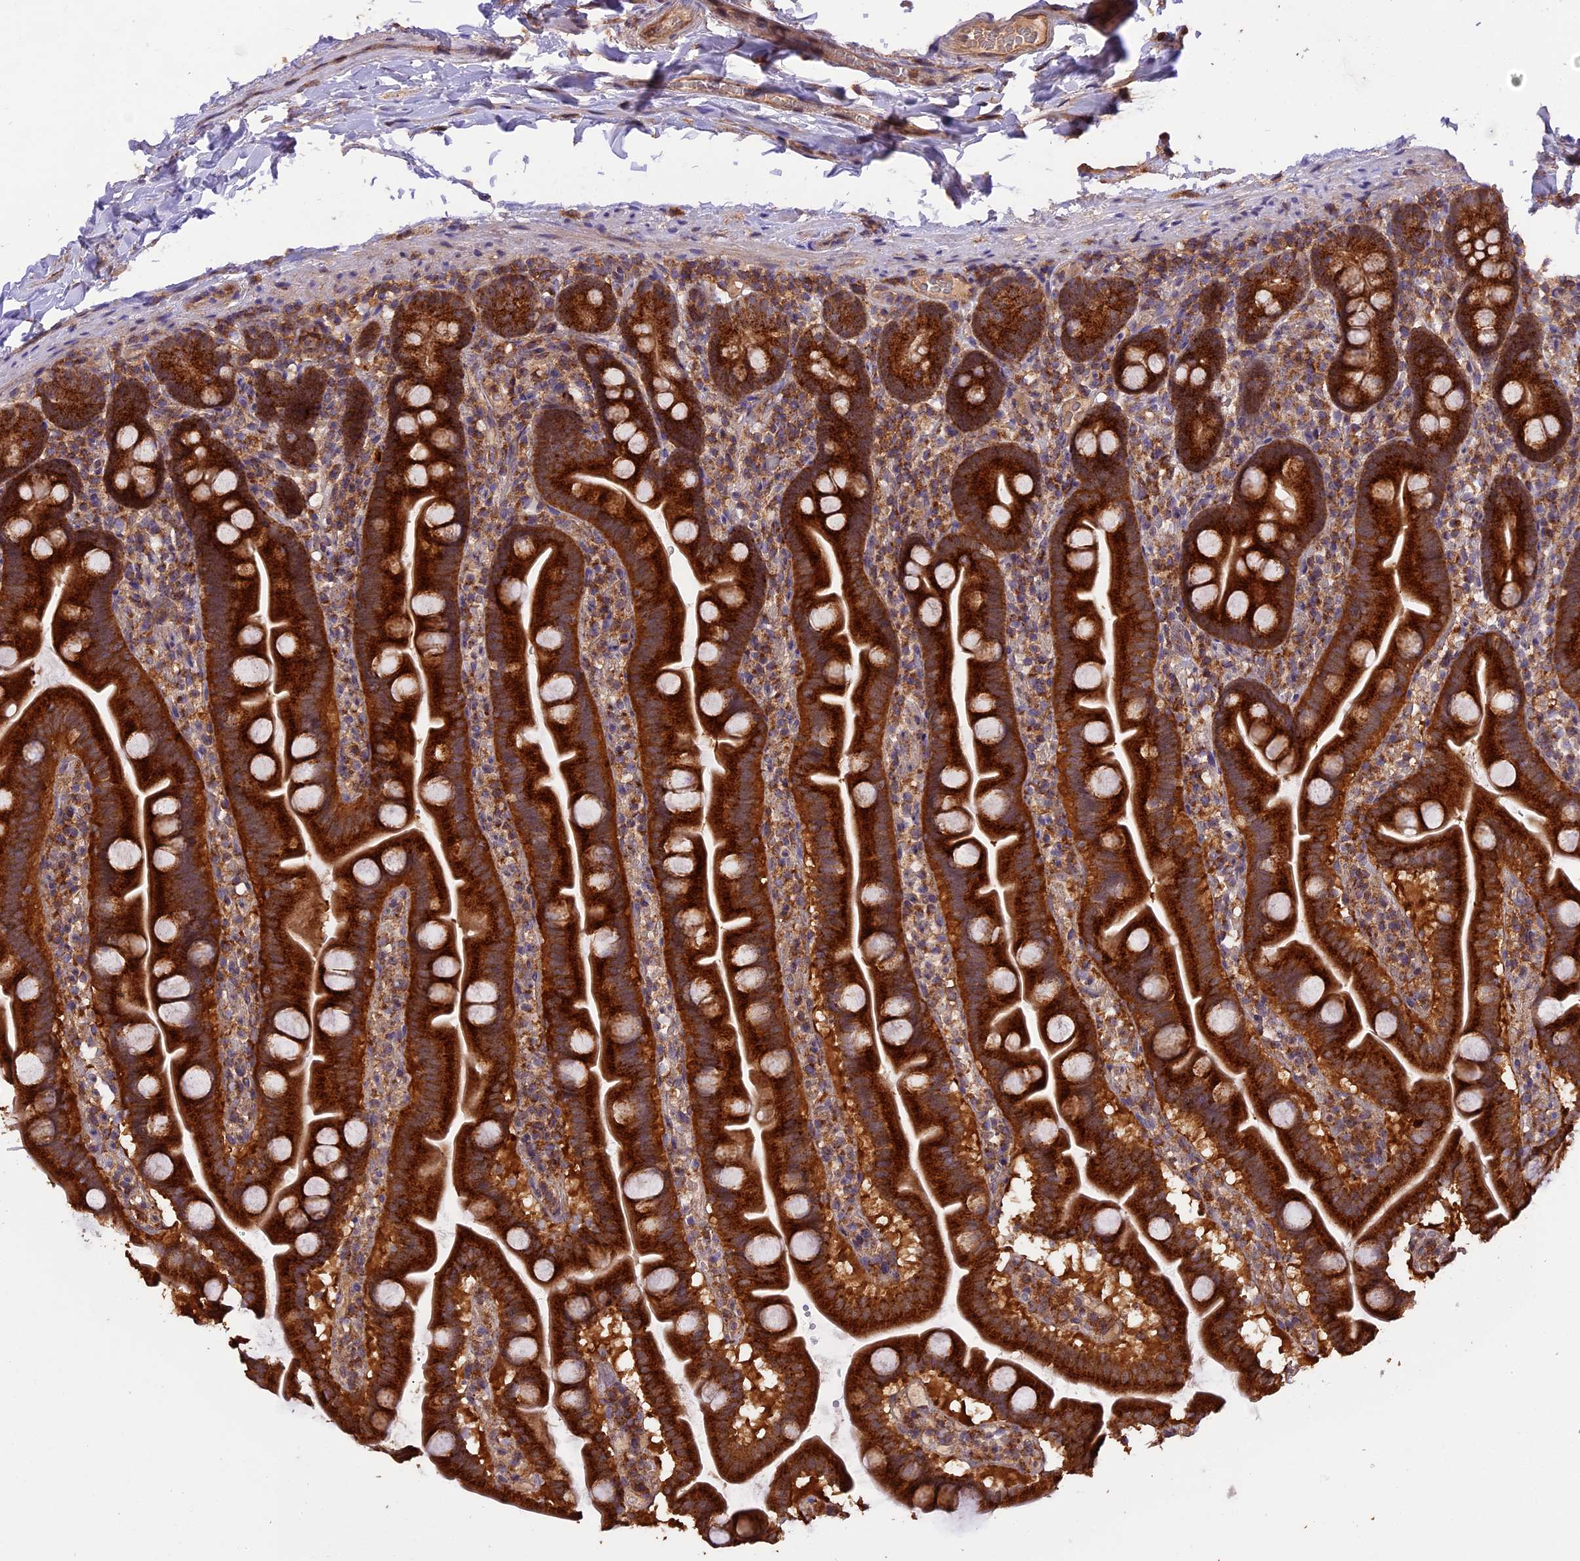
{"staining": {"intensity": "strong", "quantity": ">75%", "location": "cytoplasmic/membranous"}, "tissue": "small intestine", "cell_type": "Glandular cells", "image_type": "normal", "snomed": [{"axis": "morphology", "description": "Normal tissue, NOS"}, {"axis": "topography", "description": "Small intestine"}], "caption": "The histopathology image demonstrates a brown stain indicating the presence of a protein in the cytoplasmic/membranous of glandular cells in small intestine. (Brightfield microscopy of DAB IHC at high magnification).", "gene": "PEX3", "patient": {"sex": "female", "age": 68}}